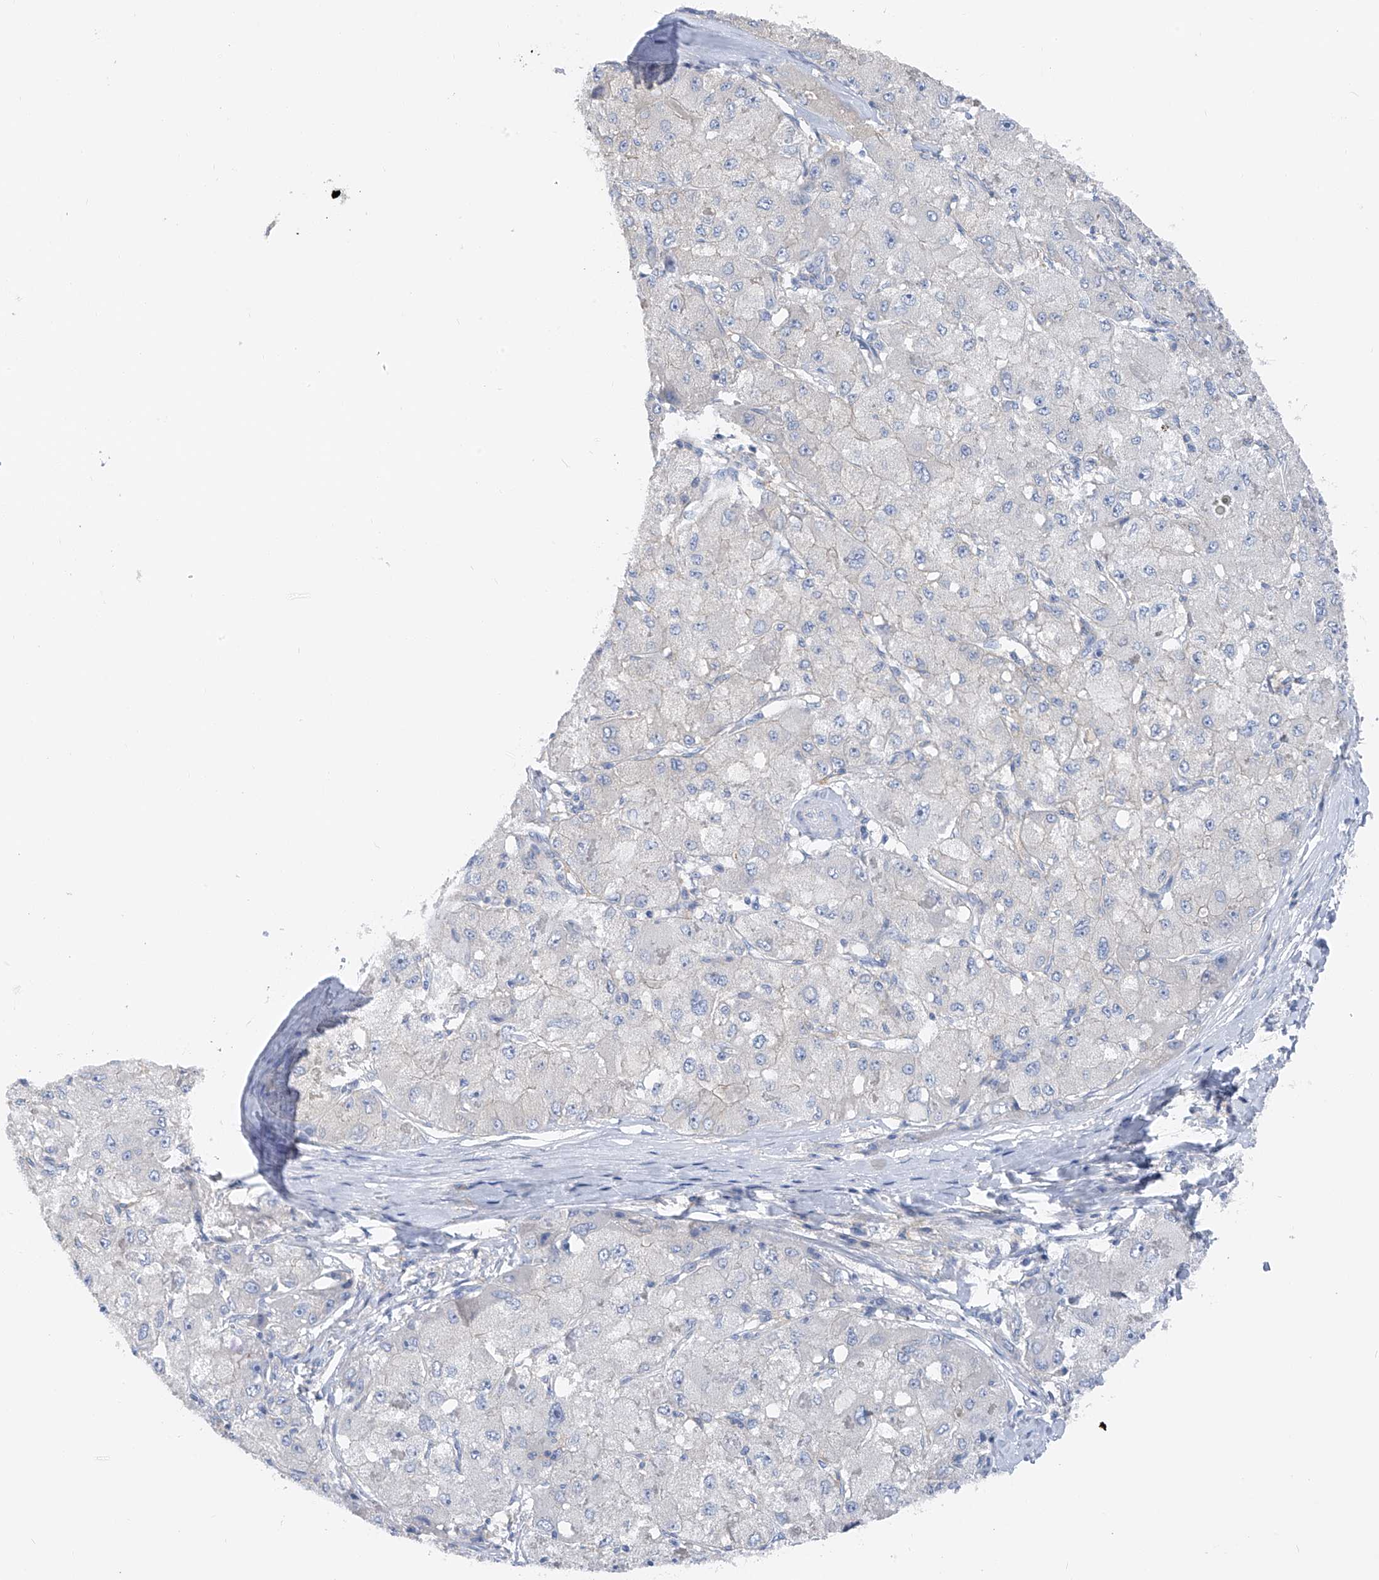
{"staining": {"intensity": "negative", "quantity": "none", "location": "none"}, "tissue": "liver cancer", "cell_type": "Tumor cells", "image_type": "cancer", "snomed": [{"axis": "morphology", "description": "Carcinoma, Hepatocellular, NOS"}, {"axis": "topography", "description": "Liver"}], "caption": "Histopathology image shows no significant protein expression in tumor cells of hepatocellular carcinoma (liver).", "gene": "POMGNT2", "patient": {"sex": "male", "age": 80}}